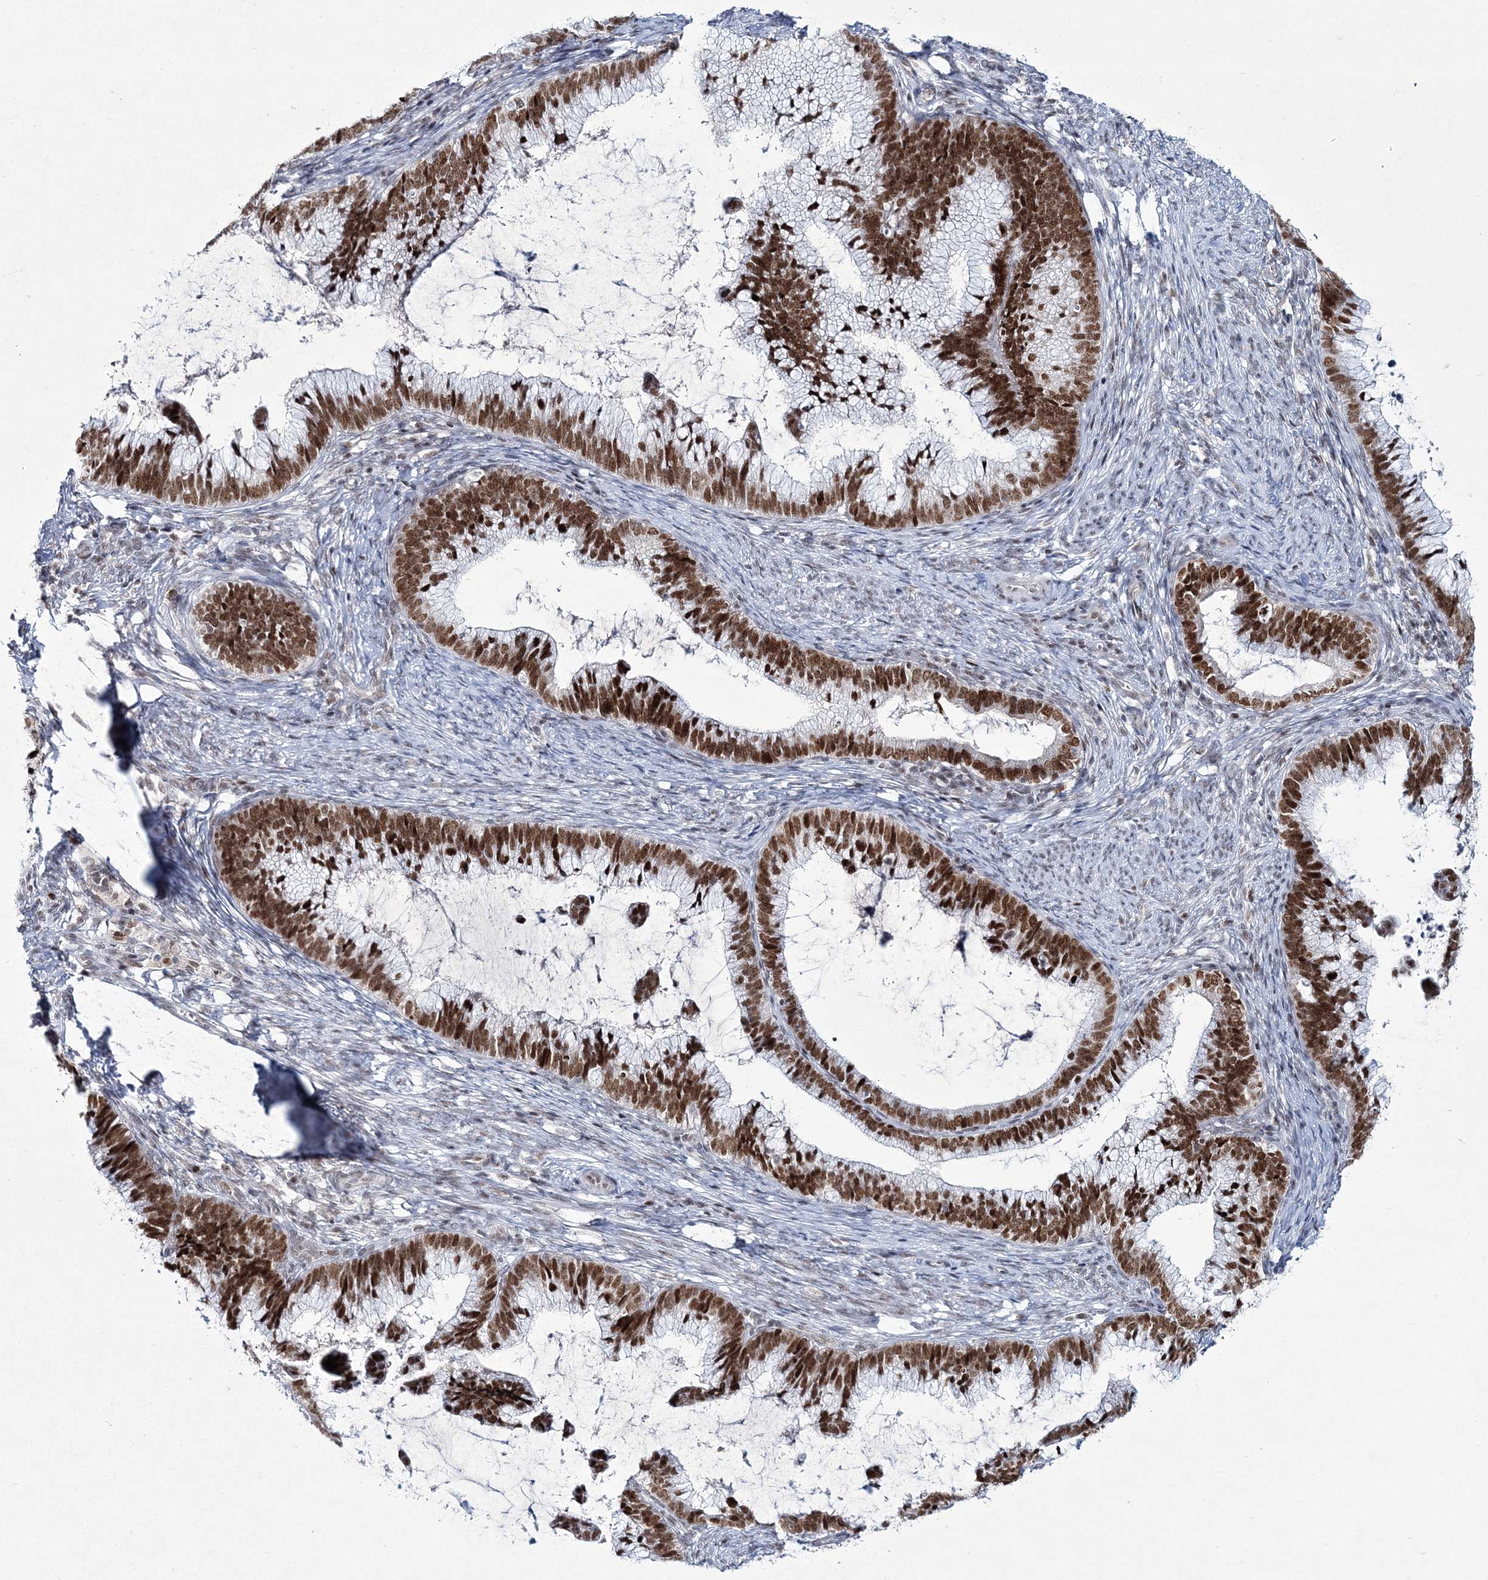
{"staining": {"intensity": "strong", "quantity": ">75%", "location": "nuclear"}, "tissue": "cervical cancer", "cell_type": "Tumor cells", "image_type": "cancer", "snomed": [{"axis": "morphology", "description": "Adenocarcinoma, NOS"}, {"axis": "topography", "description": "Cervix"}], "caption": "The histopathology image displays a brown stain indicating the presence of a protein in the nuclear of tumor cells in cervical cancer.", "gene": "LRRFIP2", "patient": {"sex": "female", "age": 36}}